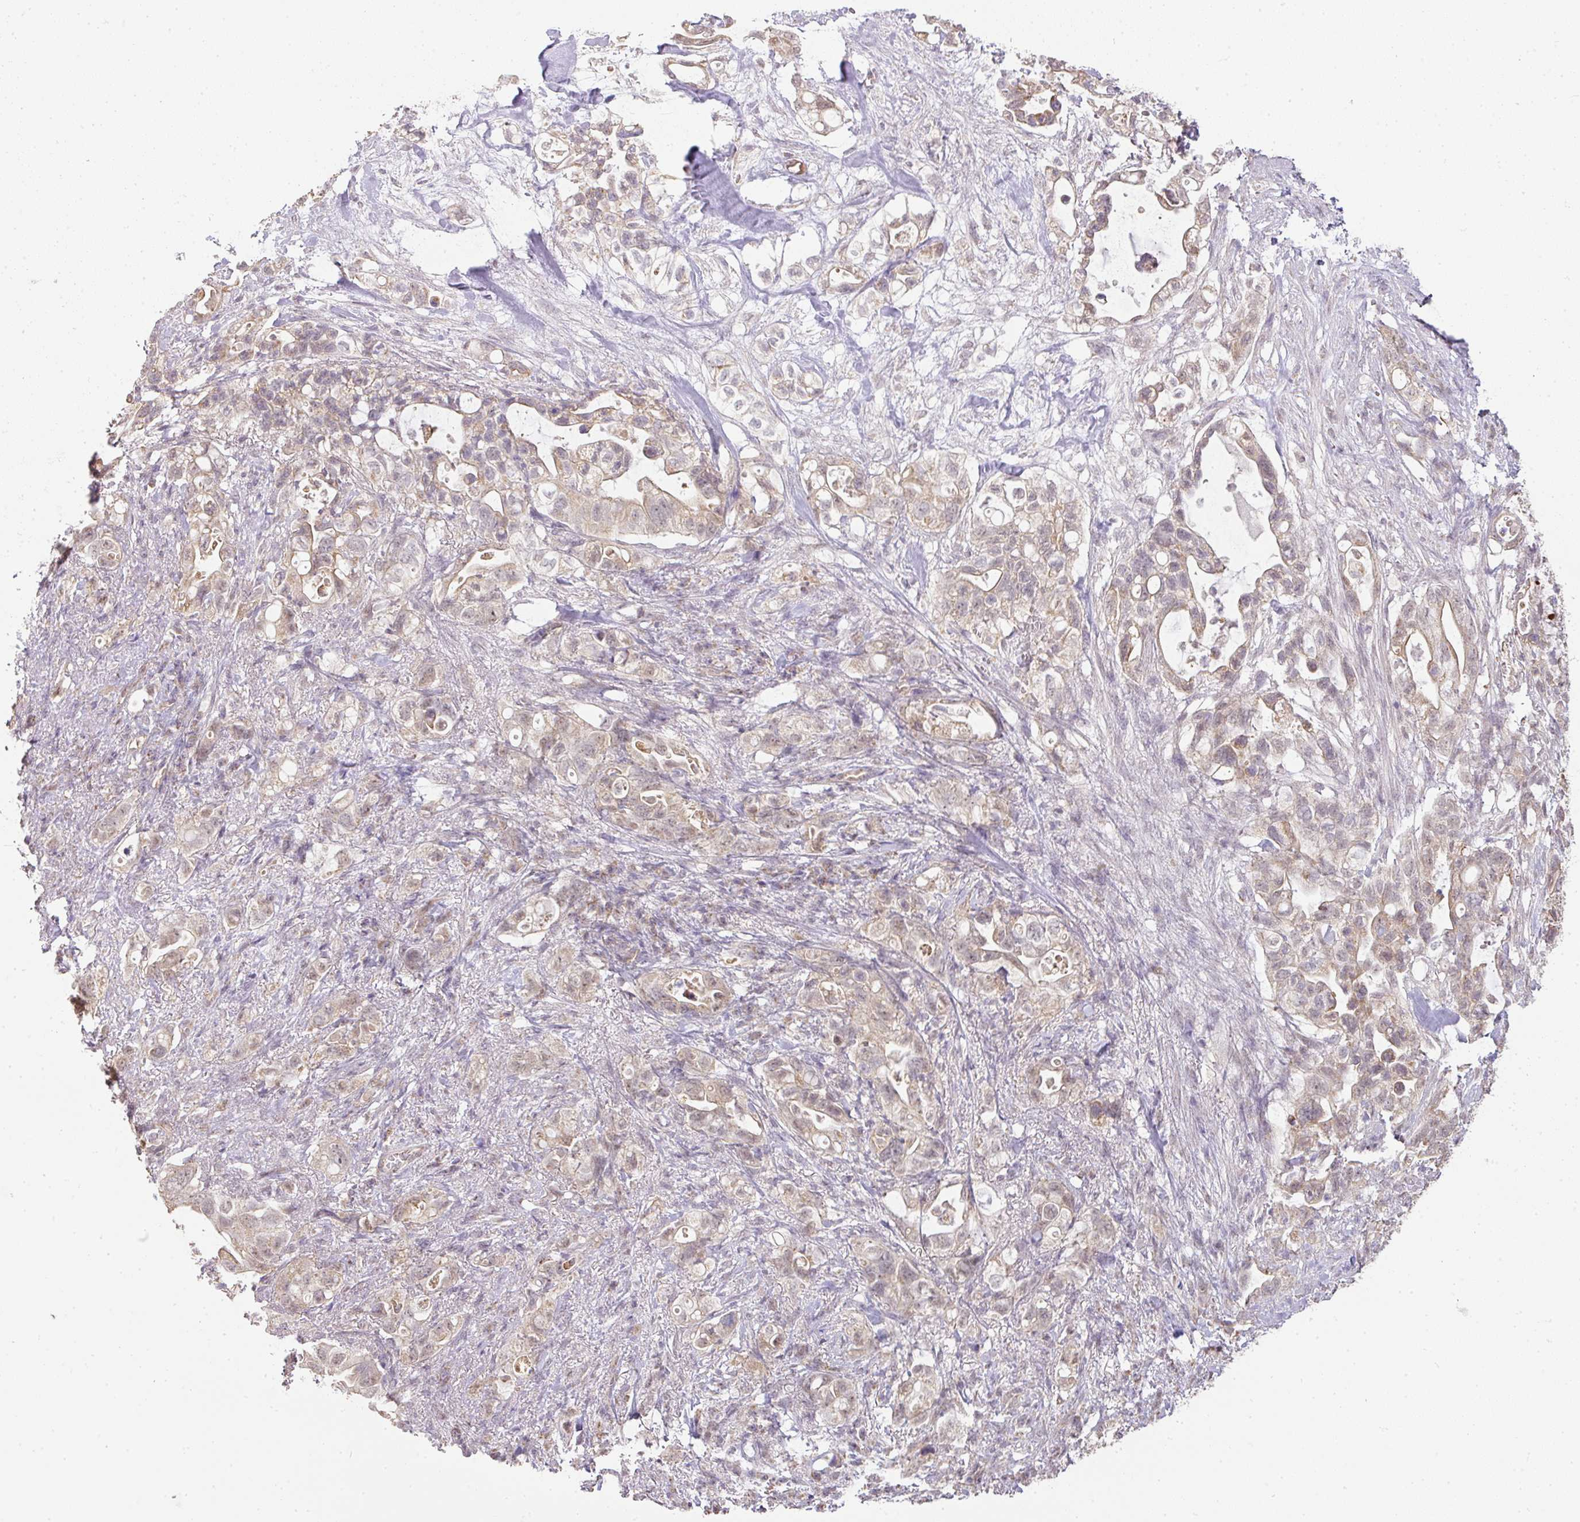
{"staining": {"intensity": "moderate", "quantity": "<25%", "location": "cytoplasmic/membranous"}, "tissue": "pancreatic cancer", "cell_type": "Tumor cells", "image_type": "cancer", "snomed": [{"axis": "morphology", "description": "Adenocarcinoma, NOS"}, {"axis": "topography", "description": "Pancreas"}], "caption": "Approximately <25% of tumor cells in adenocarcinoma (pancreatic) reveal moderate cytoplasmic/membranous protein expression as visualized by brown immunohistochemical staining.", "gene": "MYOM2", "patient": {"sex": "female", "age": 72}}